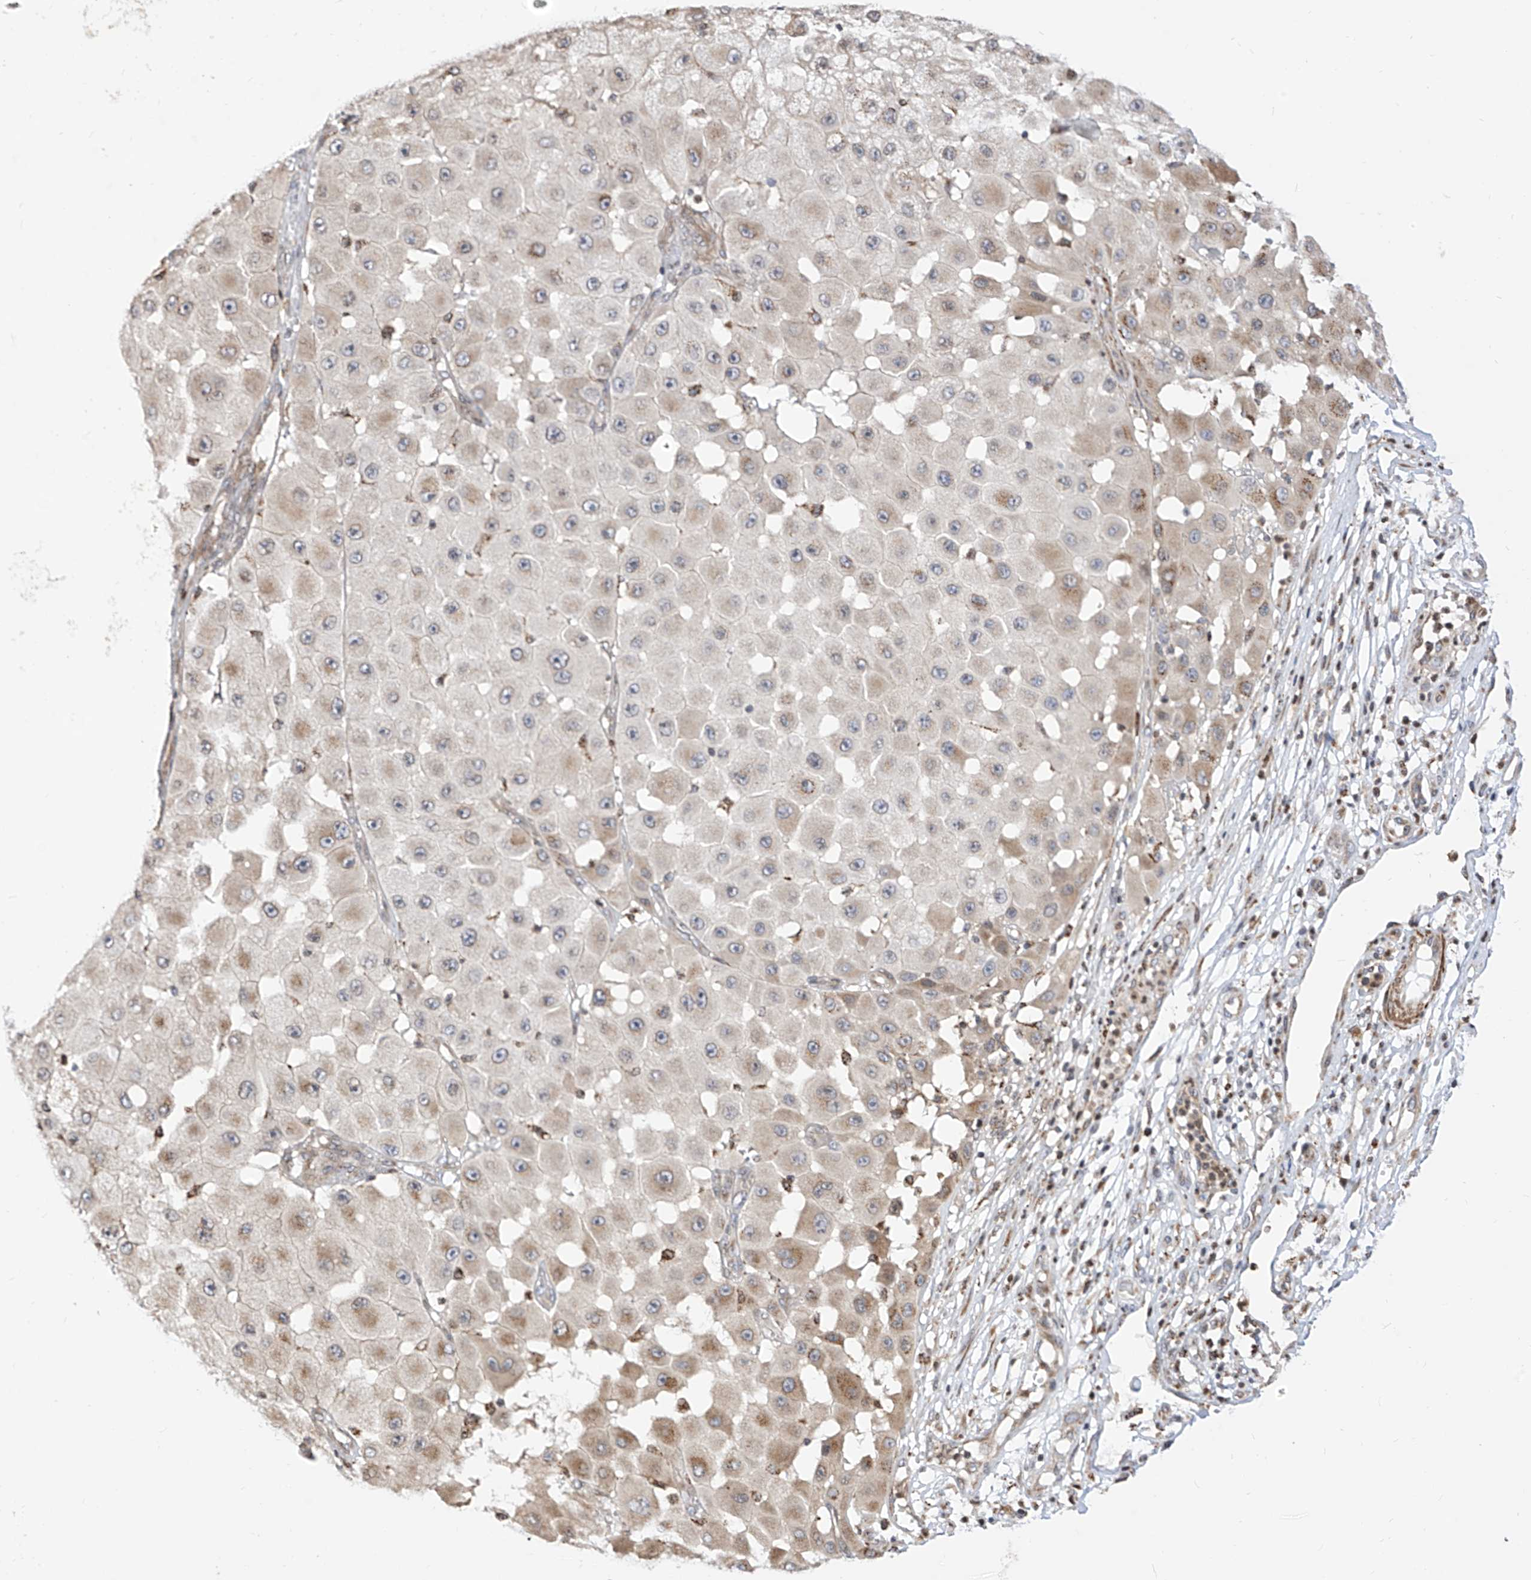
{"staining": {"intensity": "weak", "quantity": "<25%", "location": "cytoplasmic/membranous"}, "tissue": "melanoma", "cell_type": "Tumor cells", "image_type": "cancer", "snomed": [{"axis": "morphology", "description": "Malignant melanoma, NOS"}, {"axis": "topography", "description": "Skin"}], "caption": "A high-resolution image shows immunohistochemistry staining of melanoma, which reveals no significant staining in tumor cells. (DAB (3,3'-diaminobenzidine) immunohistochemistry with hematoxylin counter stain).", "gene": "TTLL8", "patient": {"sex": "female", "age": 81}}